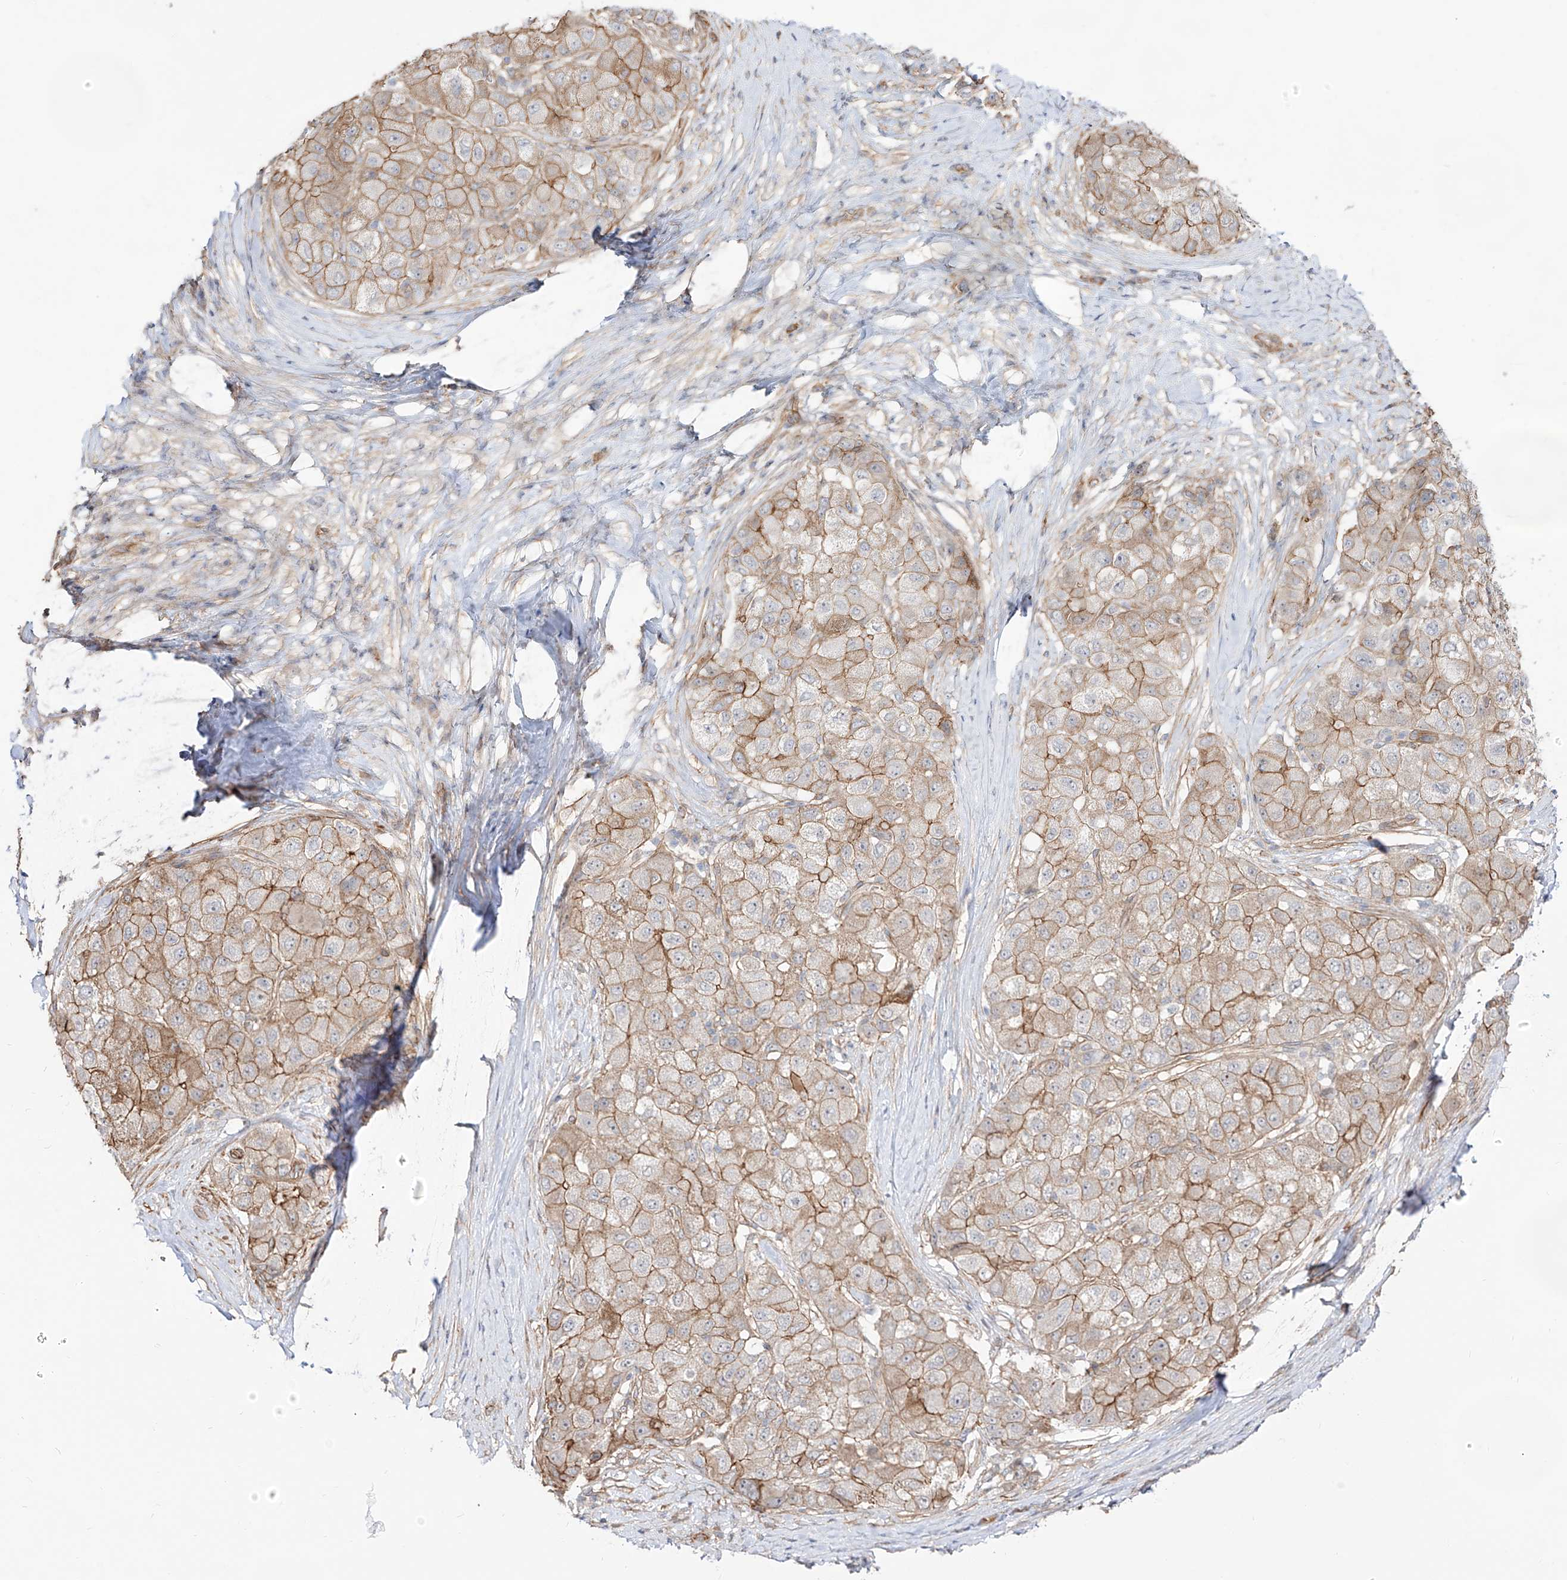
{"staining": {"intensity": "moderate", "quantity": ">75%", "location": "cytoplasmic/membranous"}, "tissue": "liver cancer", "cell_type": "Tumor cells", "image_type": "cancer", "snomed": [{"axis": "morphology", "description": "Carcinoma, Hepatocellular, NOS"}, {"axis": "topography", "description": "Liver"}], "caption": "A photomicrograph of human liver cancer stained for a protein demonstrates moderate cytoplasmic/membranous brown staining in tumor cells. (brown staining indicates protein expression, while blue staining denotes nuclei).", "gene": "ZNF180", "patient": {"sex": "male", "age": 80}}